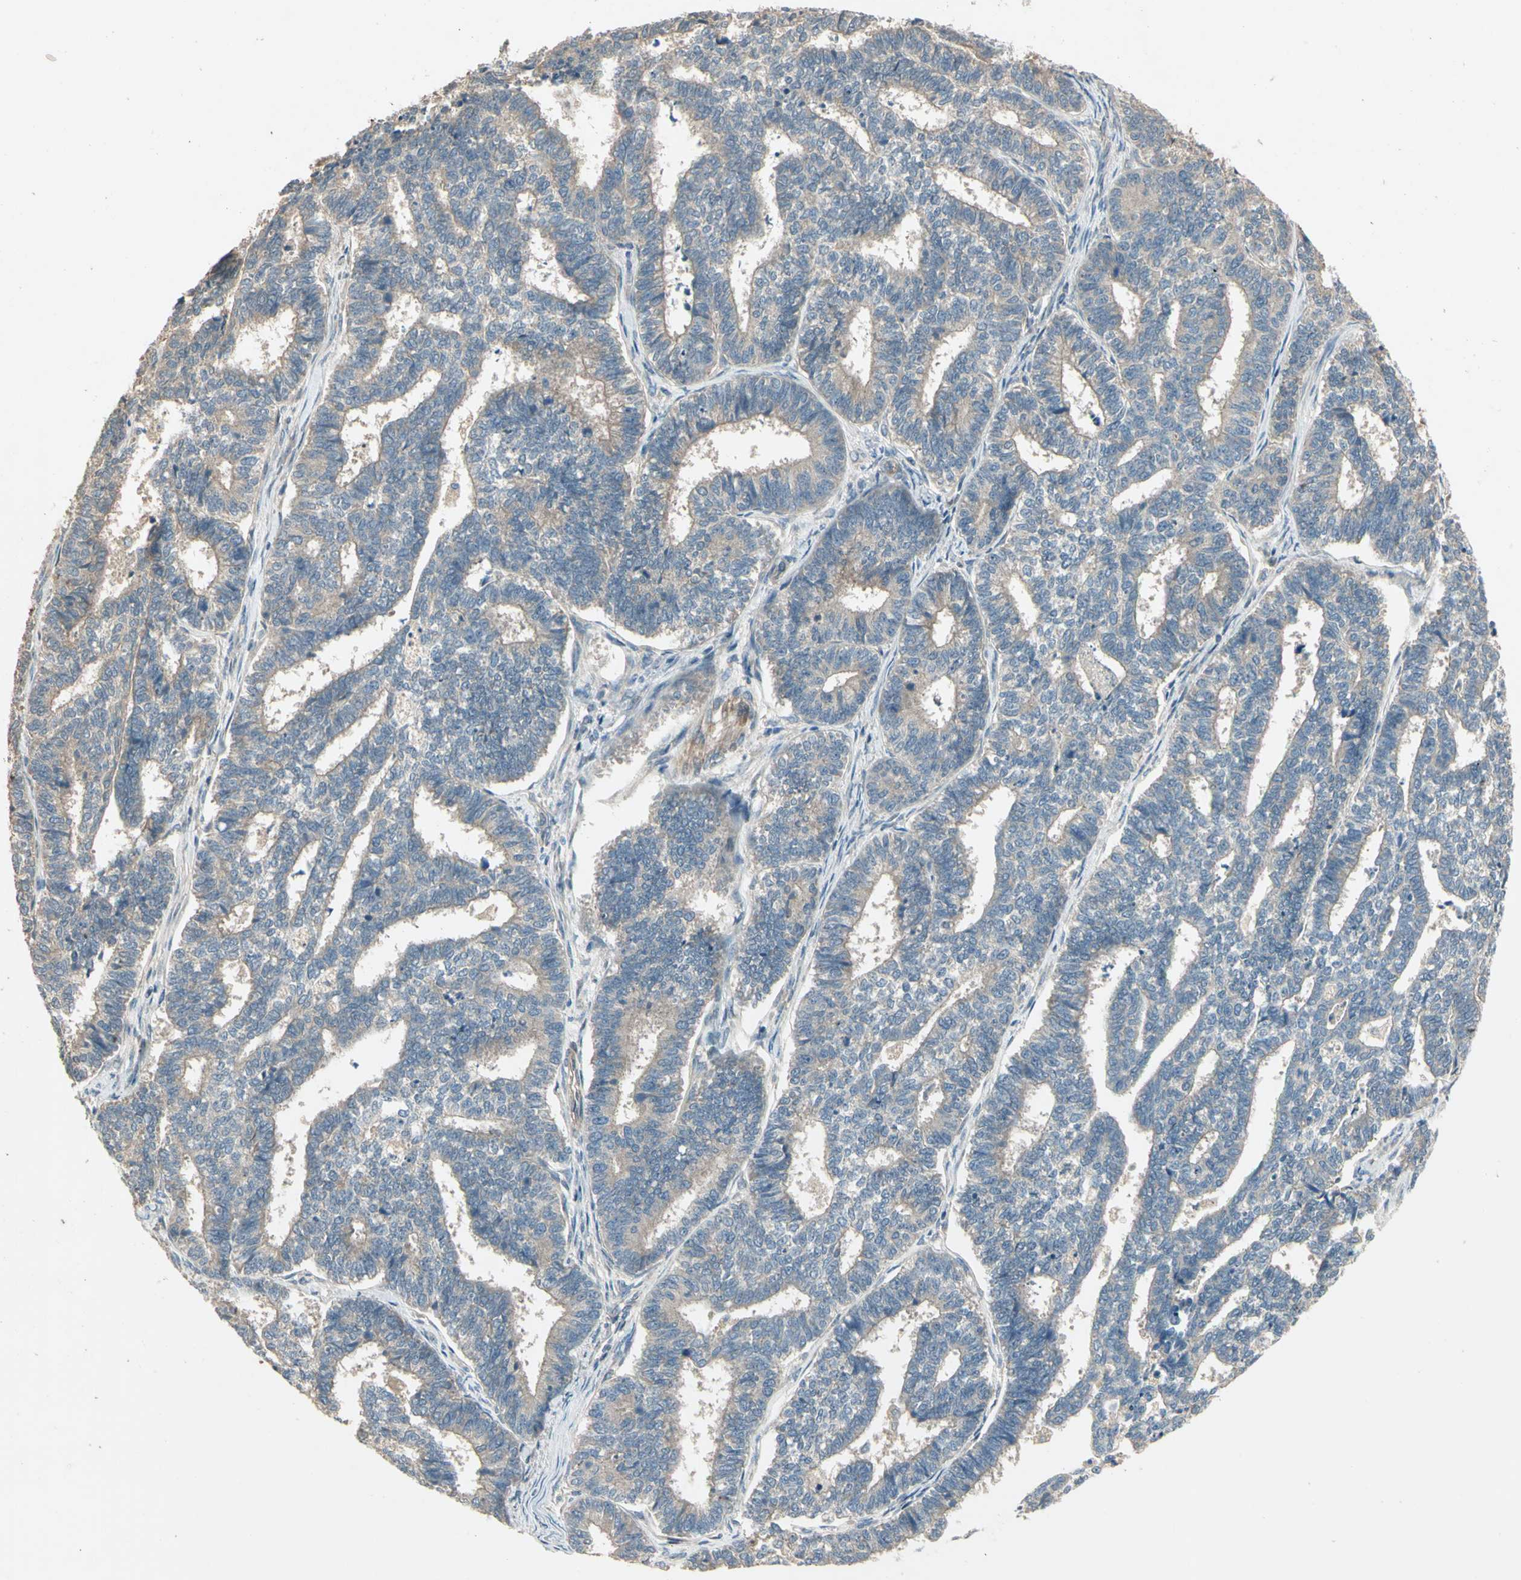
{"staining": {"intensity": "weak", "quantity": "<25%", "location": "cytoplasmic/membranous"}, "tissue": "endometrial cancer", "cell_type": "Tumor cells", "image_type": "cancer", "snomed": [{"axis": "morphology", "description": "Adenocarcinoma, NOS"}, {"axis": "topography", "description": "Endometrium"}], "caption": "Adenocarcinoma (endometrial) was stained to show a protein in brown. There is no significant expression in tumor cells. The staining was performed using DAB to visualize the protein expression in brown, while the nuclei were stained in blue with hematoxylin (Magnification: 20x).", "gene": "ACVR1", "patient": {"sex": "female", "age": 70}}